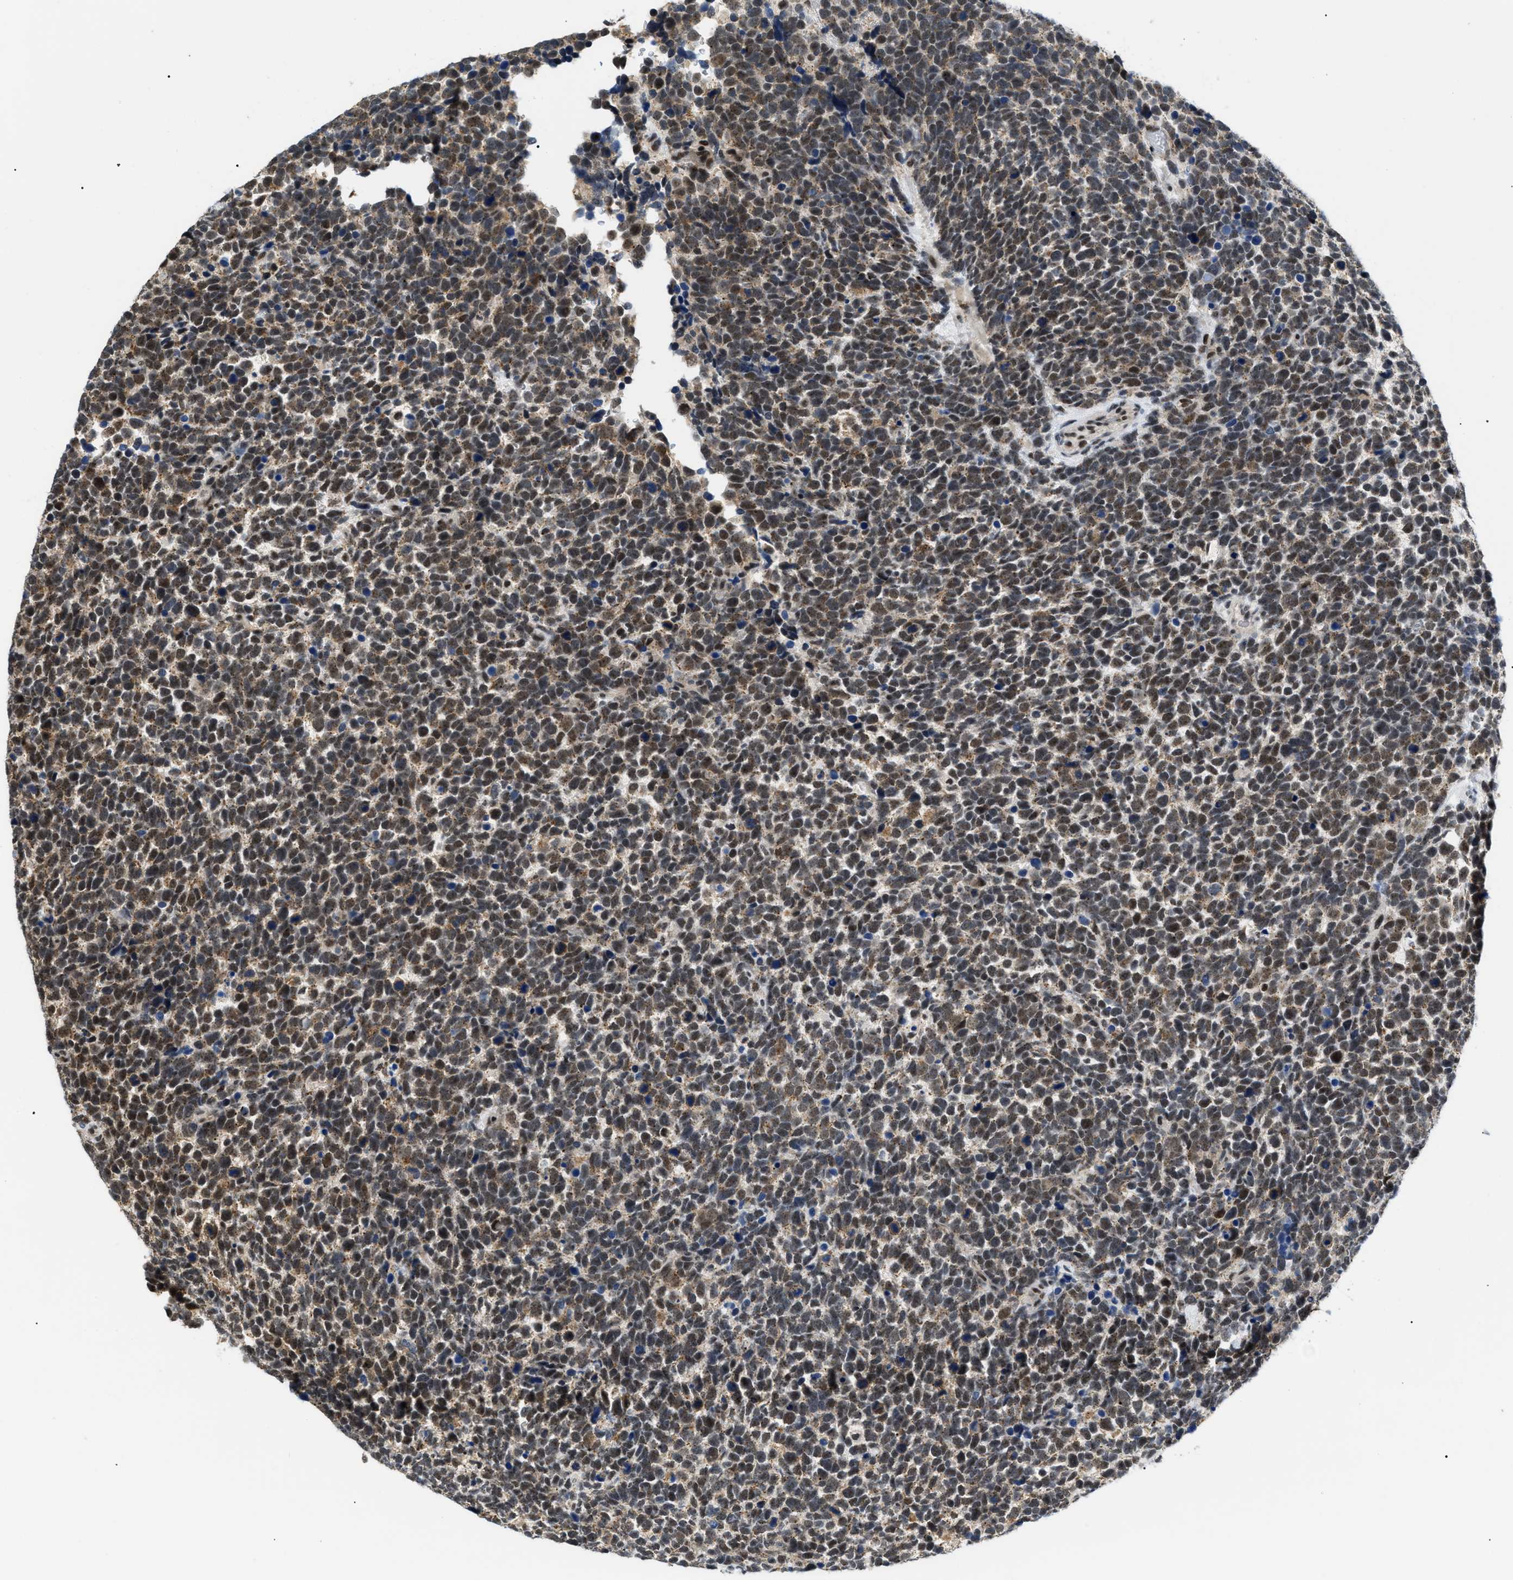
{"staining": {"intensity": "weak", "quantity": "25%-75%", "location": "cytoplasmic/membranous,nuclear"}, "tissue": "urothelial cancer", "cell_type": "Tumor cells", "image_type": "cancer", "snomed": [{"axis": "morphology", "description": "Urothelial carcinoma, High grade"}, {"axis": "topography", "description": "Urinary bladder"}], "caption": "Immunohistochemical staining of human urothelial carcinoma (high-grade) reveals low levels of weak cytoplasmic/membranous and nuclear expression in about 25%-75% of tumor cells.", "gene": "ZBTB11", "patient": {"sex": "female", "age": 82}}